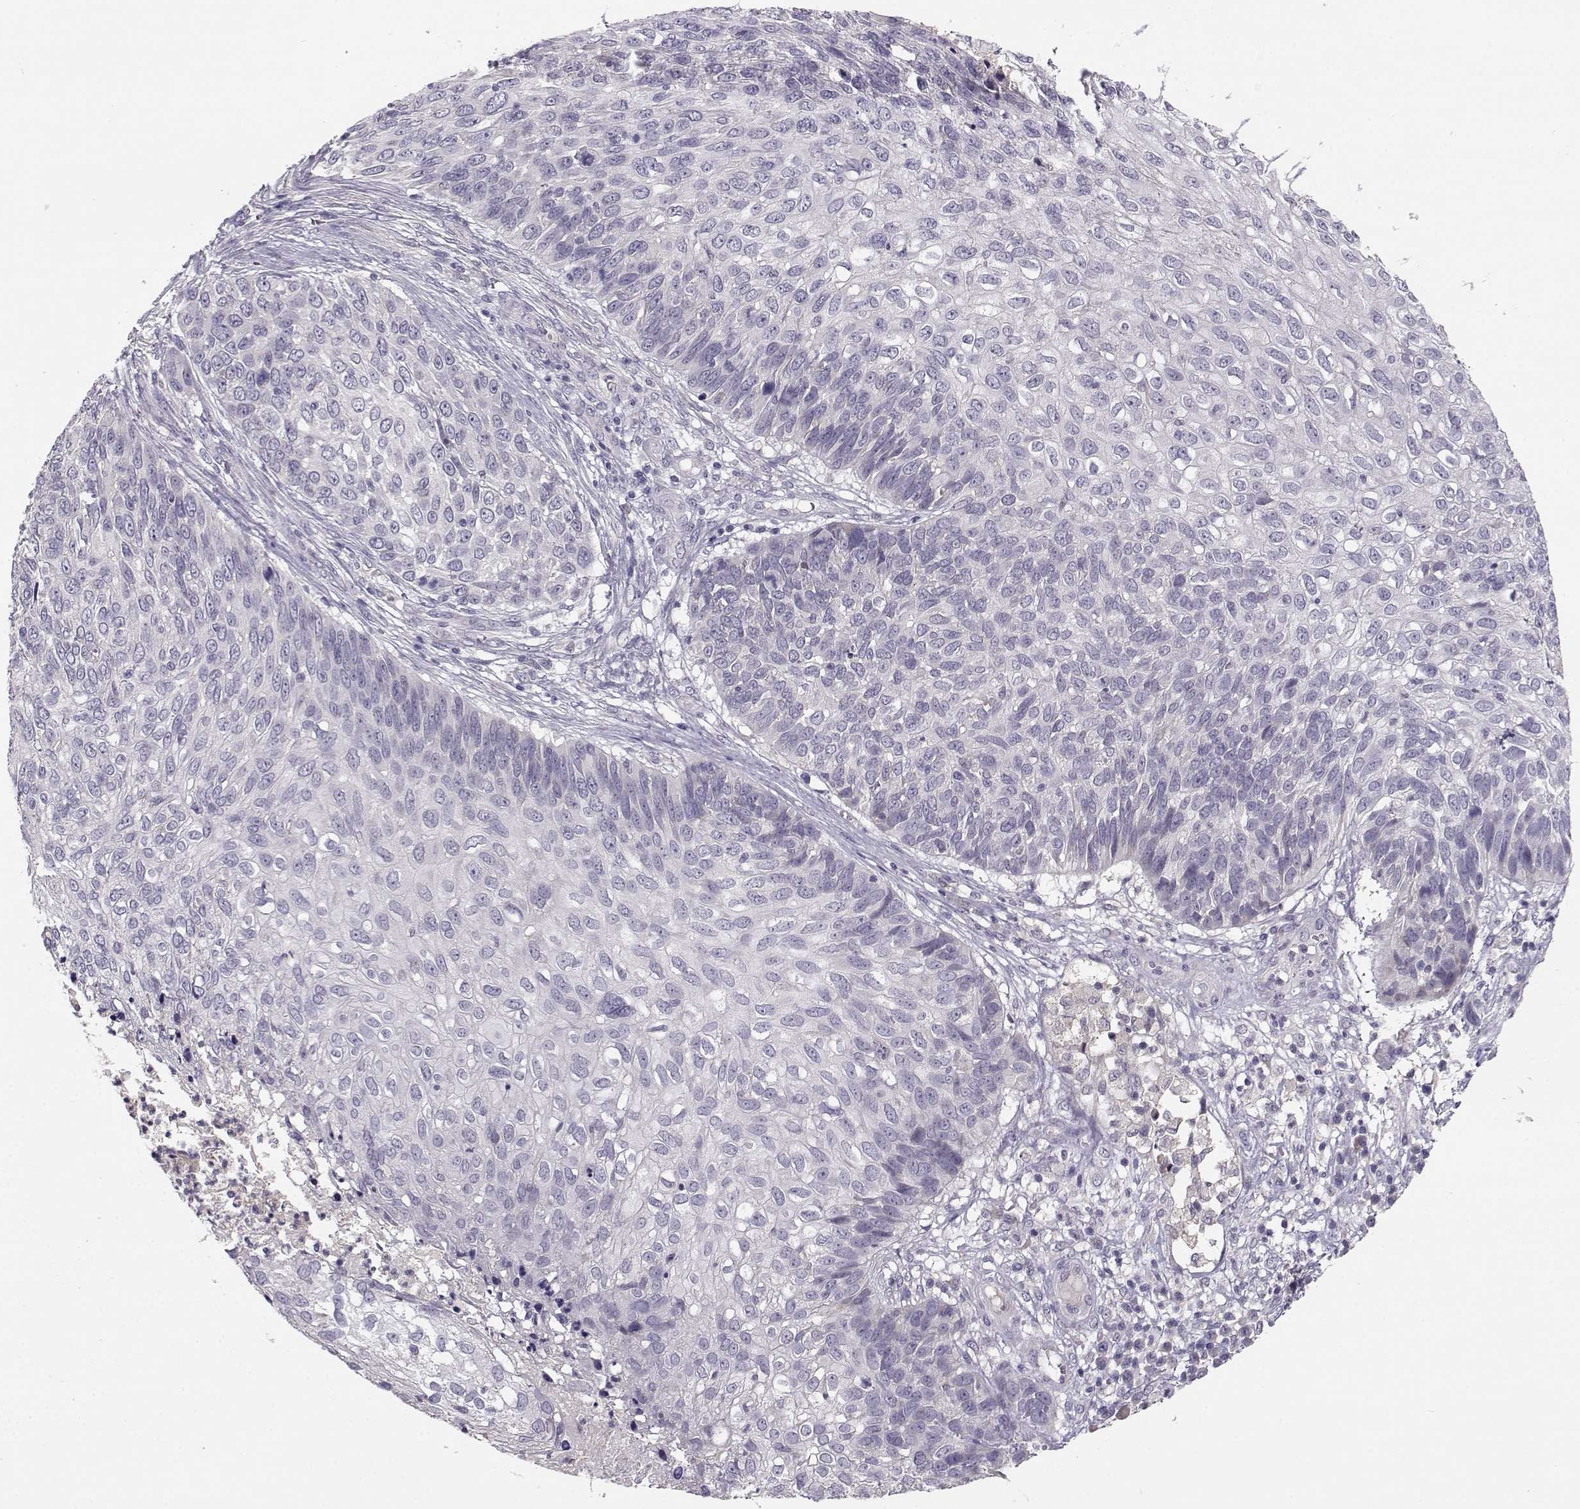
{"staining": {"intensity": "negative", "quantity": "none", "location": "none"}, "tissue": "skin cancer", "cell_type": "Tumor cells", "image_type": "cancer", "snomed": [{"axis": "morphology", "description": "Squamous cell carcinoma, NOS"}, {"axis": "topography", "description": "Skin"}], "caption": "This micrograph is of skin squamous cell carcinoma stained with IHC to label a protein in brown with the nuclei are counter-stained blue. There is no staining in tumor cells. (DAB IHC visualized using brightfield microscopy, high magnification).", "gene": "TMEM145", "patient": {"sex": "male", "age": 92}}